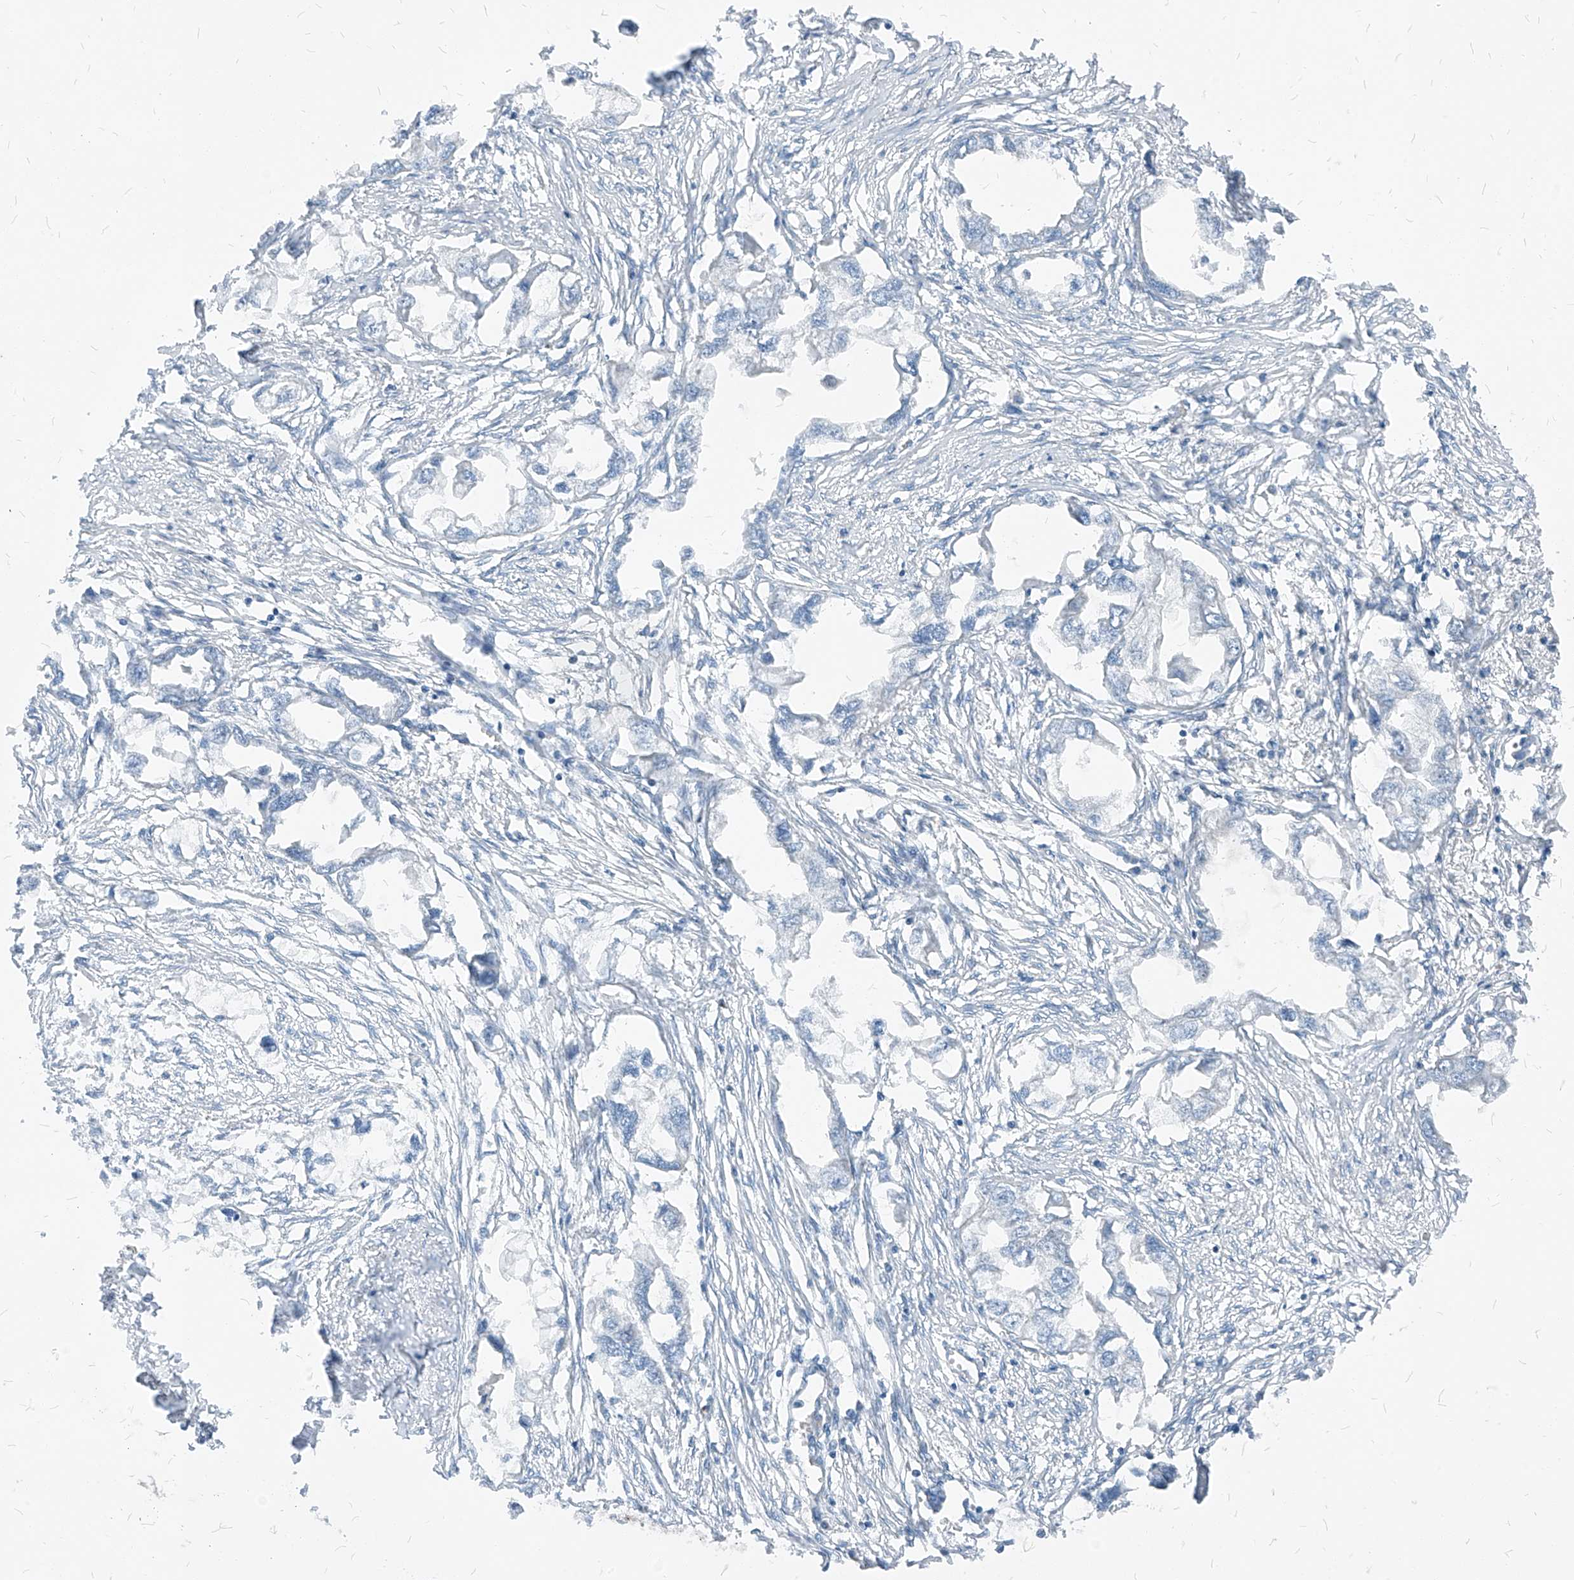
{"staining": {"intensity": "negative", "quantity": "none", "location": "none"}, "tissue": "endometrial cancer", "cell_type": "Tumor cells", "image_type": "cancer", "snomed": [{"axis": "morphology", "description": "Adenocarcinoma, NOS"}, {"axis": "morphology", "description": "Adenocarcinoma, metastatic, NOS"}, {"axis": "topography", "description": "Adipose tissue"}, {"axis": "topography", "description": "Endometrium"}], "caption": "Protein analysis of metastatic adenocarcinoma (endometrial) displays no significant positivity in tumor cells.", "gene": "CHMP2B", "patient": {"sex": "female", "age": 67}}